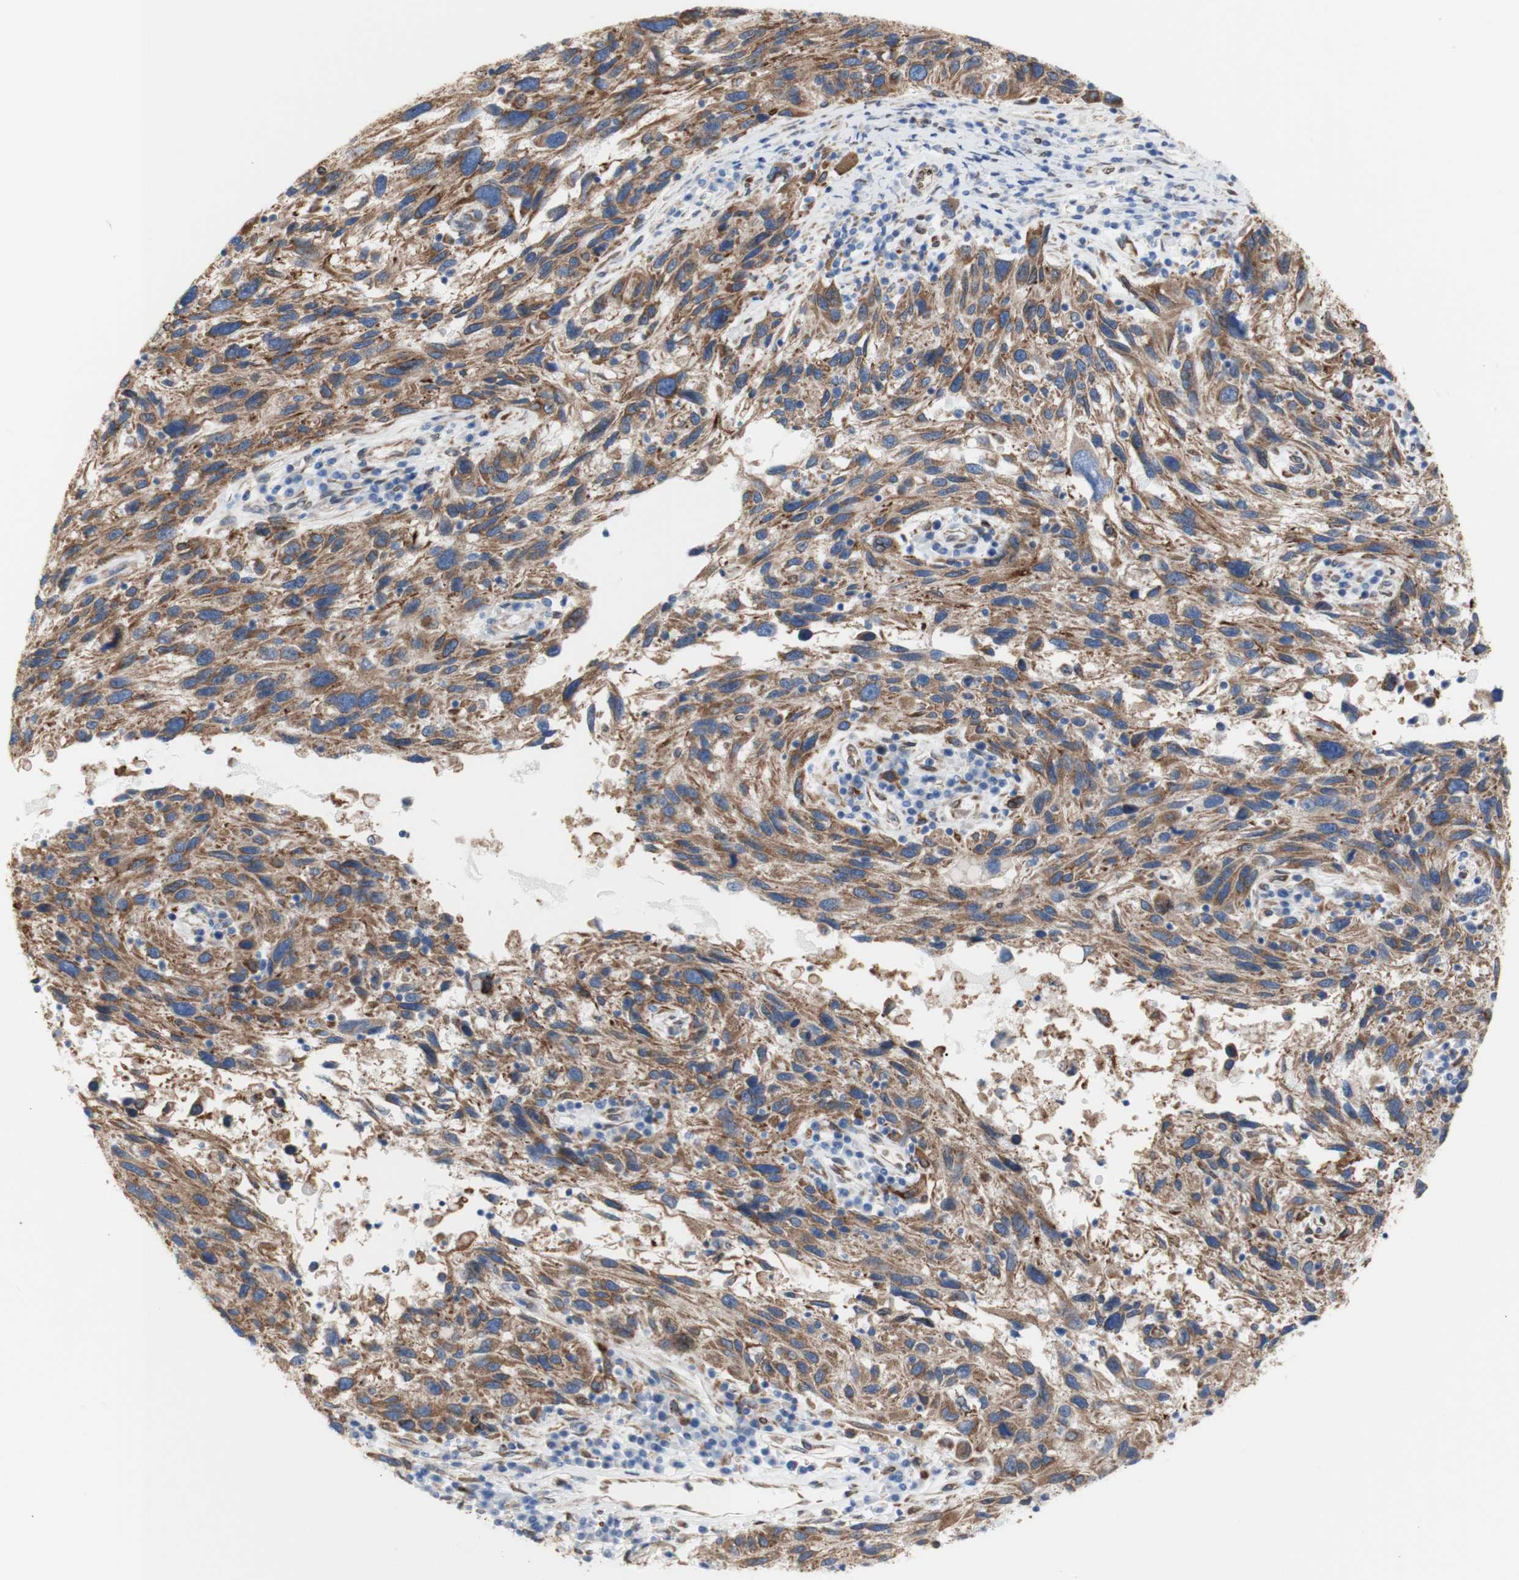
{"staining": {"intensity": "moderate", "quantity": ">75%", "location": "cytoplasmic/membranous"}, "tissue": "melanoma", "cell_type": "Tumor cells", "image_type": "cancer", "snomed": [{"axis": "morphology", "description": "Malignant melanoma, NOS"}, {"axis": "topography", "description": "Skin"}], "caption": "Moderate cytoplasmic/membranous protein positivity is present in about >75% of tumor cells in malignant melanoma.", "gene": "ERLIN1", "patient": {"sex": "male", "age": 53}}